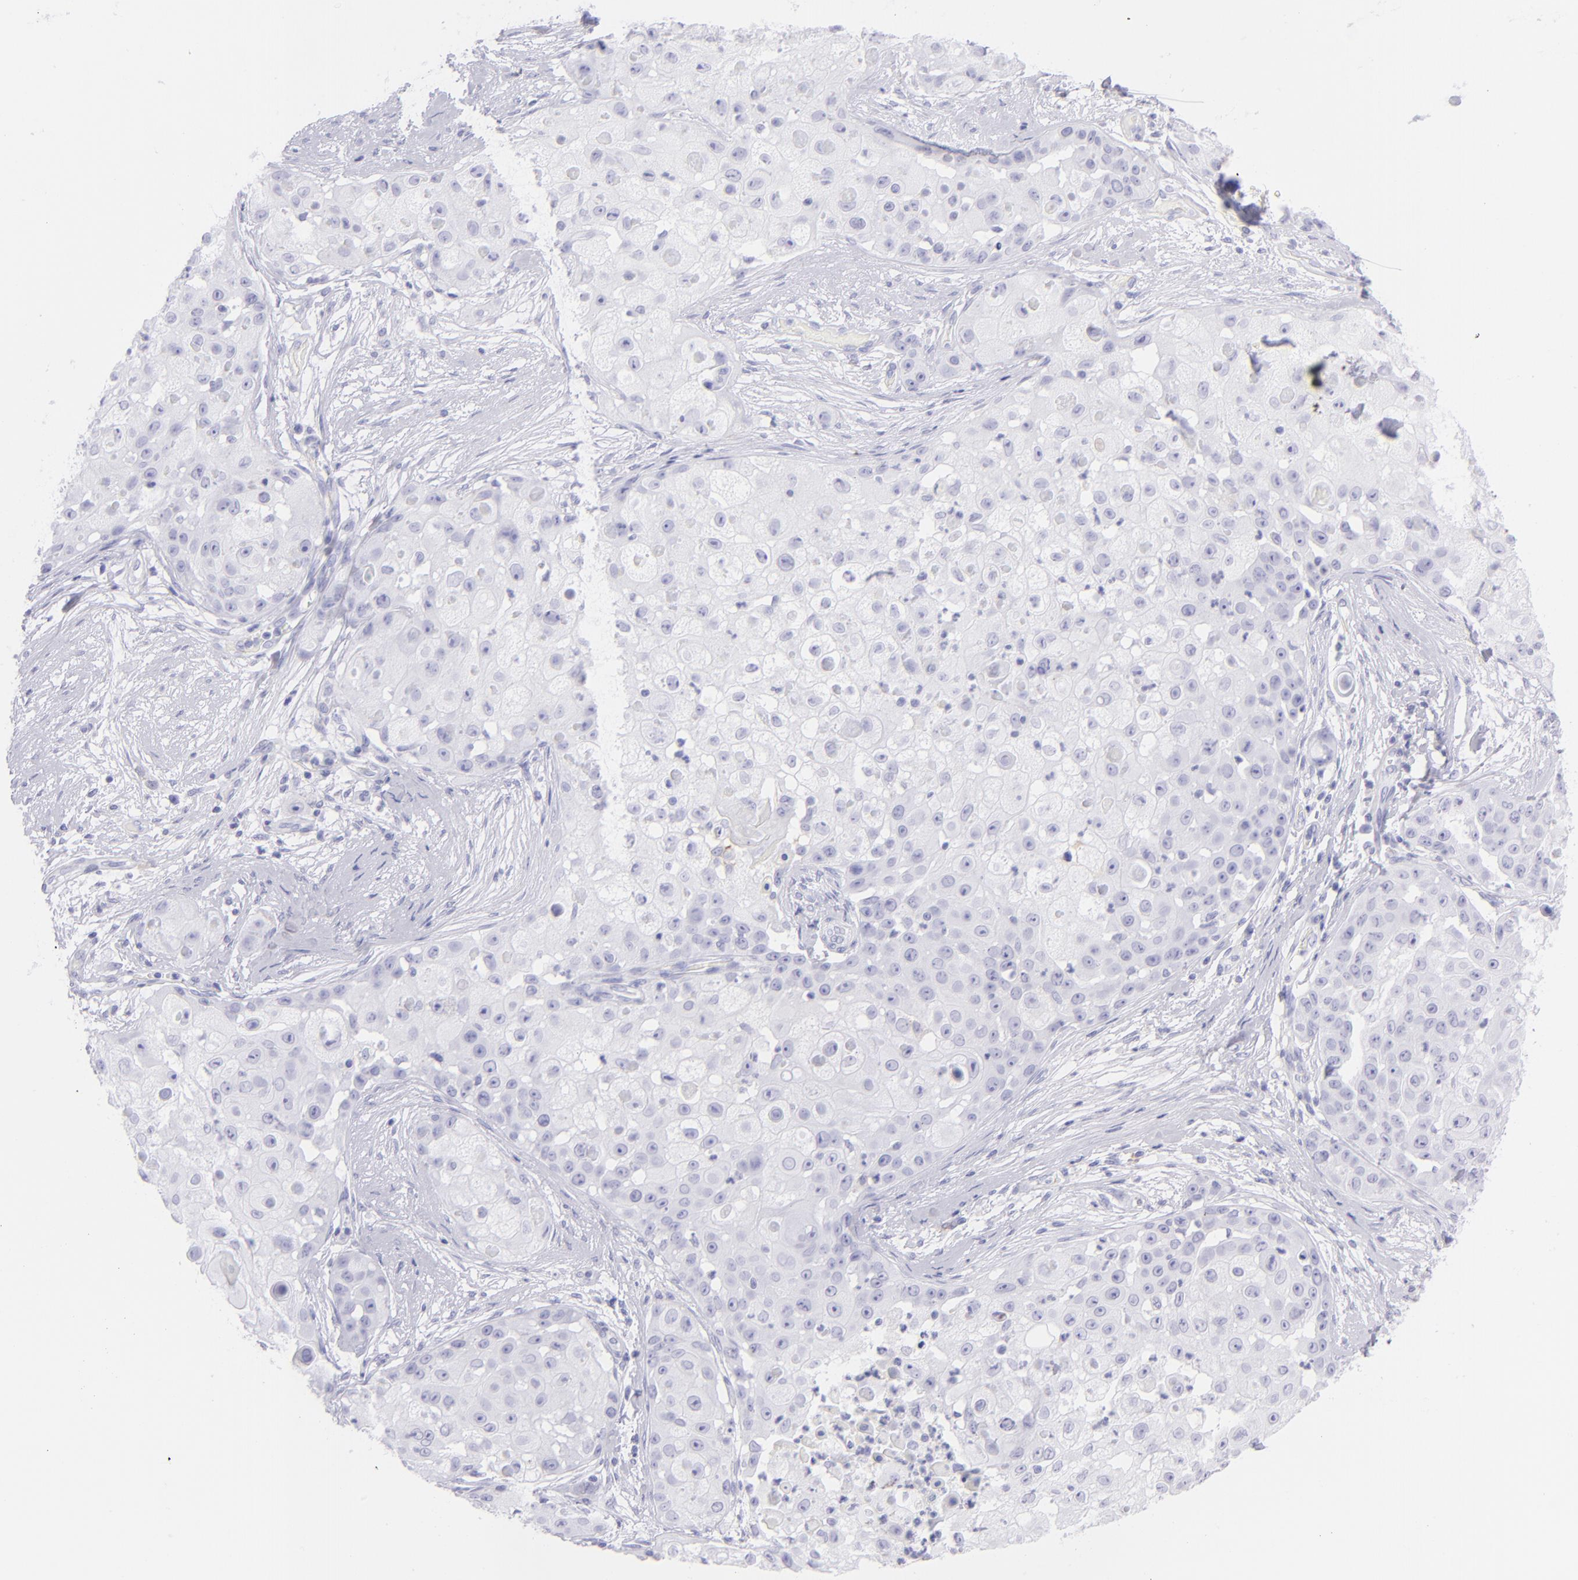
{"staining": {"intensity": "negative", "quantity": "none", "location": "none"}, "tissue": "skin cancer", "cell_type": "Tumor cells", "image_type": "cancer", "snomed": [{"axis": "morphology", "description": "Squamous cell carcinoma, NOS"}, {"axis": "topography", "description": "Skin"}], "caption": "High power microscopy micrograph of an IHC histopathology image of skin cancer (squamous cell carcinoma), revealing no significant positivity in tumor cells. Nuclei are stained in blue.", "gene": "CD72", "patient": {"sex": "female", "age": 57}}